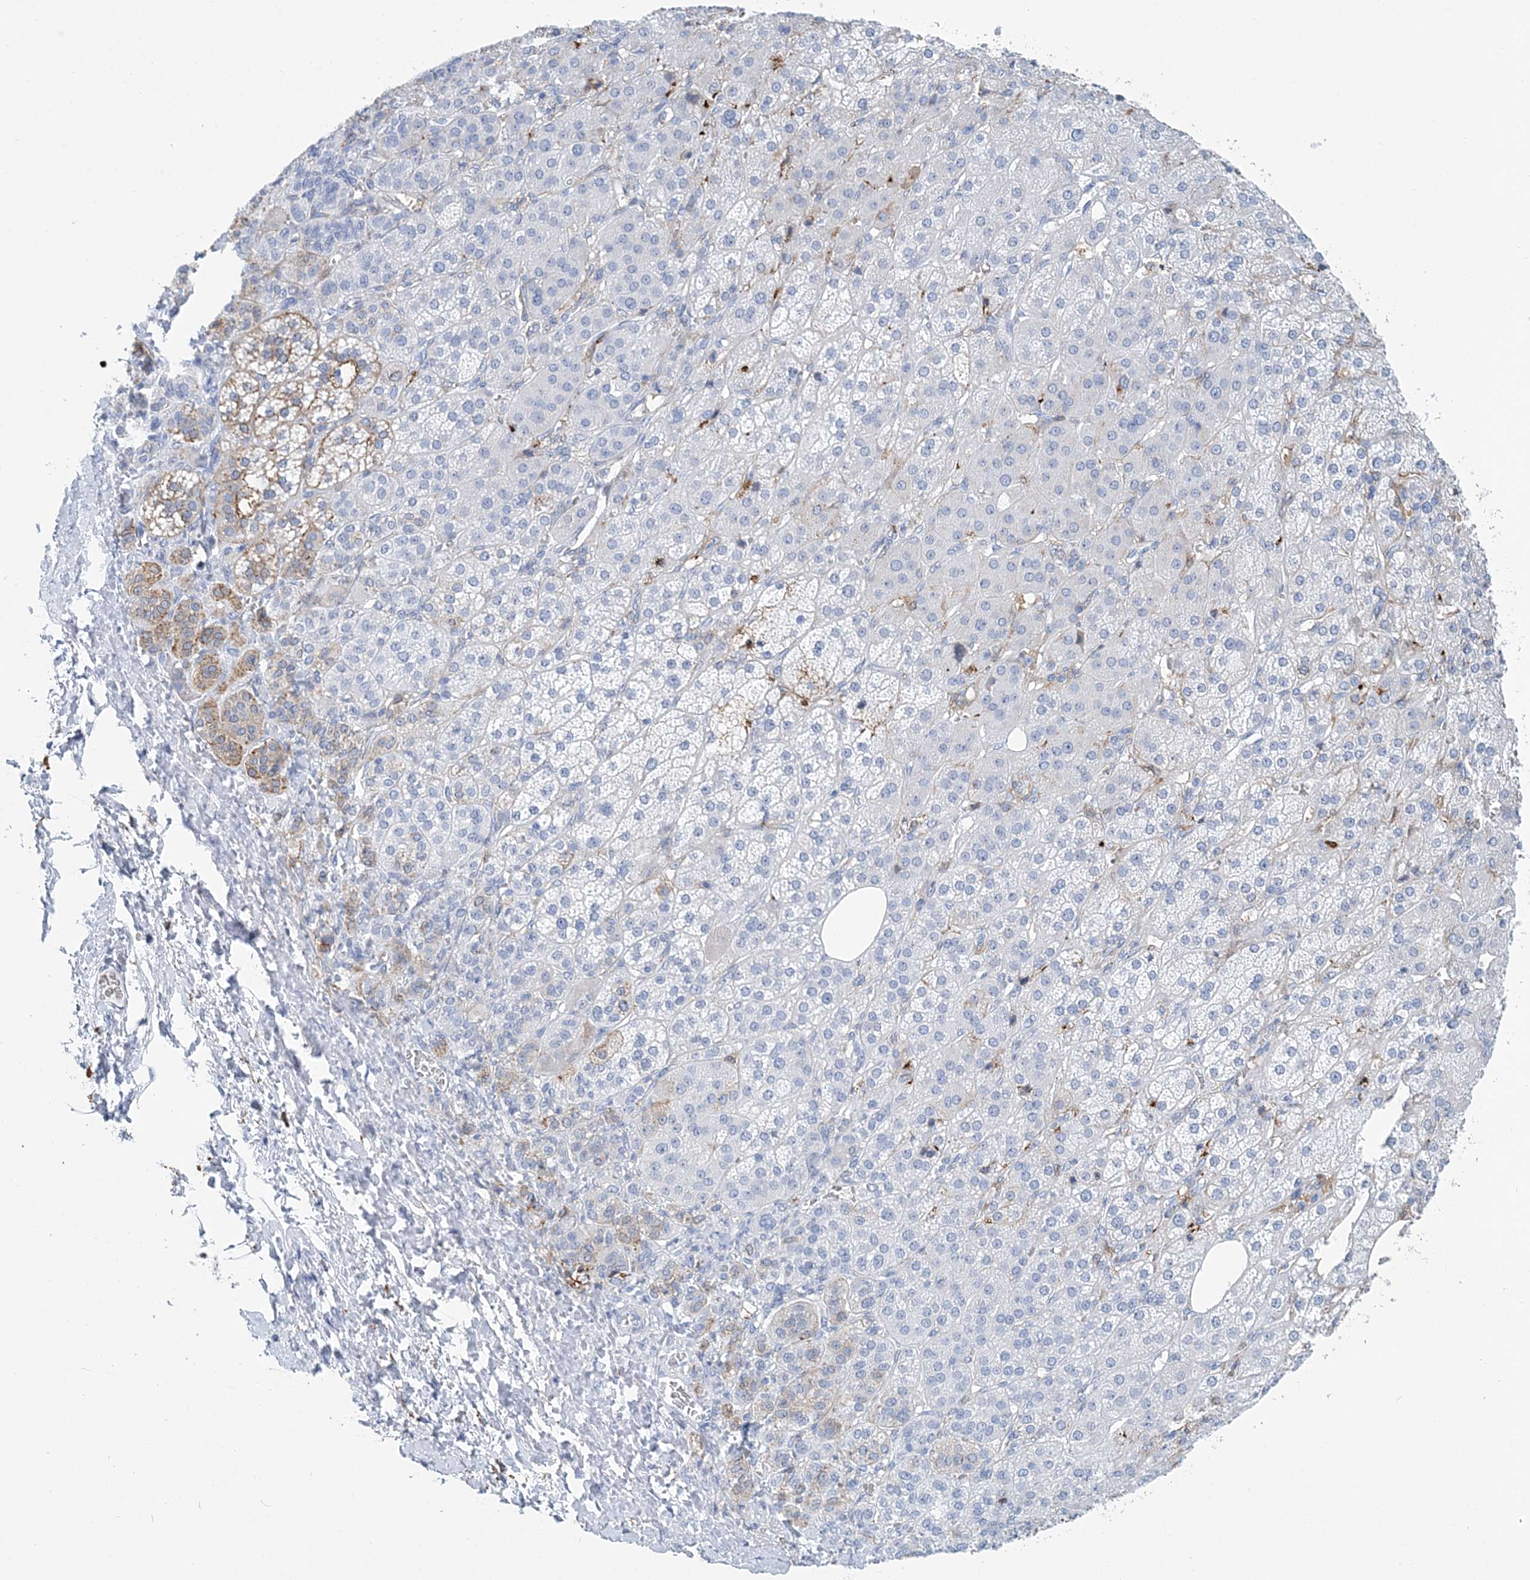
{"staining": {"intensity": "moderate", "quantity": "<25%", "location": "cytoplasmic/membranous"}, "tissue": "adrenal gland", "cell_type": "Glandular cells", "image_type": "normal", "snomed": [{"axis": "morphology", "description": "Normal tissue, NOS"}, {"axis": "topography", "description": "Adrenal gland"}], "caption": "This photomicrograph exhibits immunohistochemistry staining of unremarkable human adrenal gland, with low moderate cytoplasmic/membranous staining in approximately <25% of glandular cells.", "gene": "NKX6", "patient": {"sex": "female", "age": 57}}